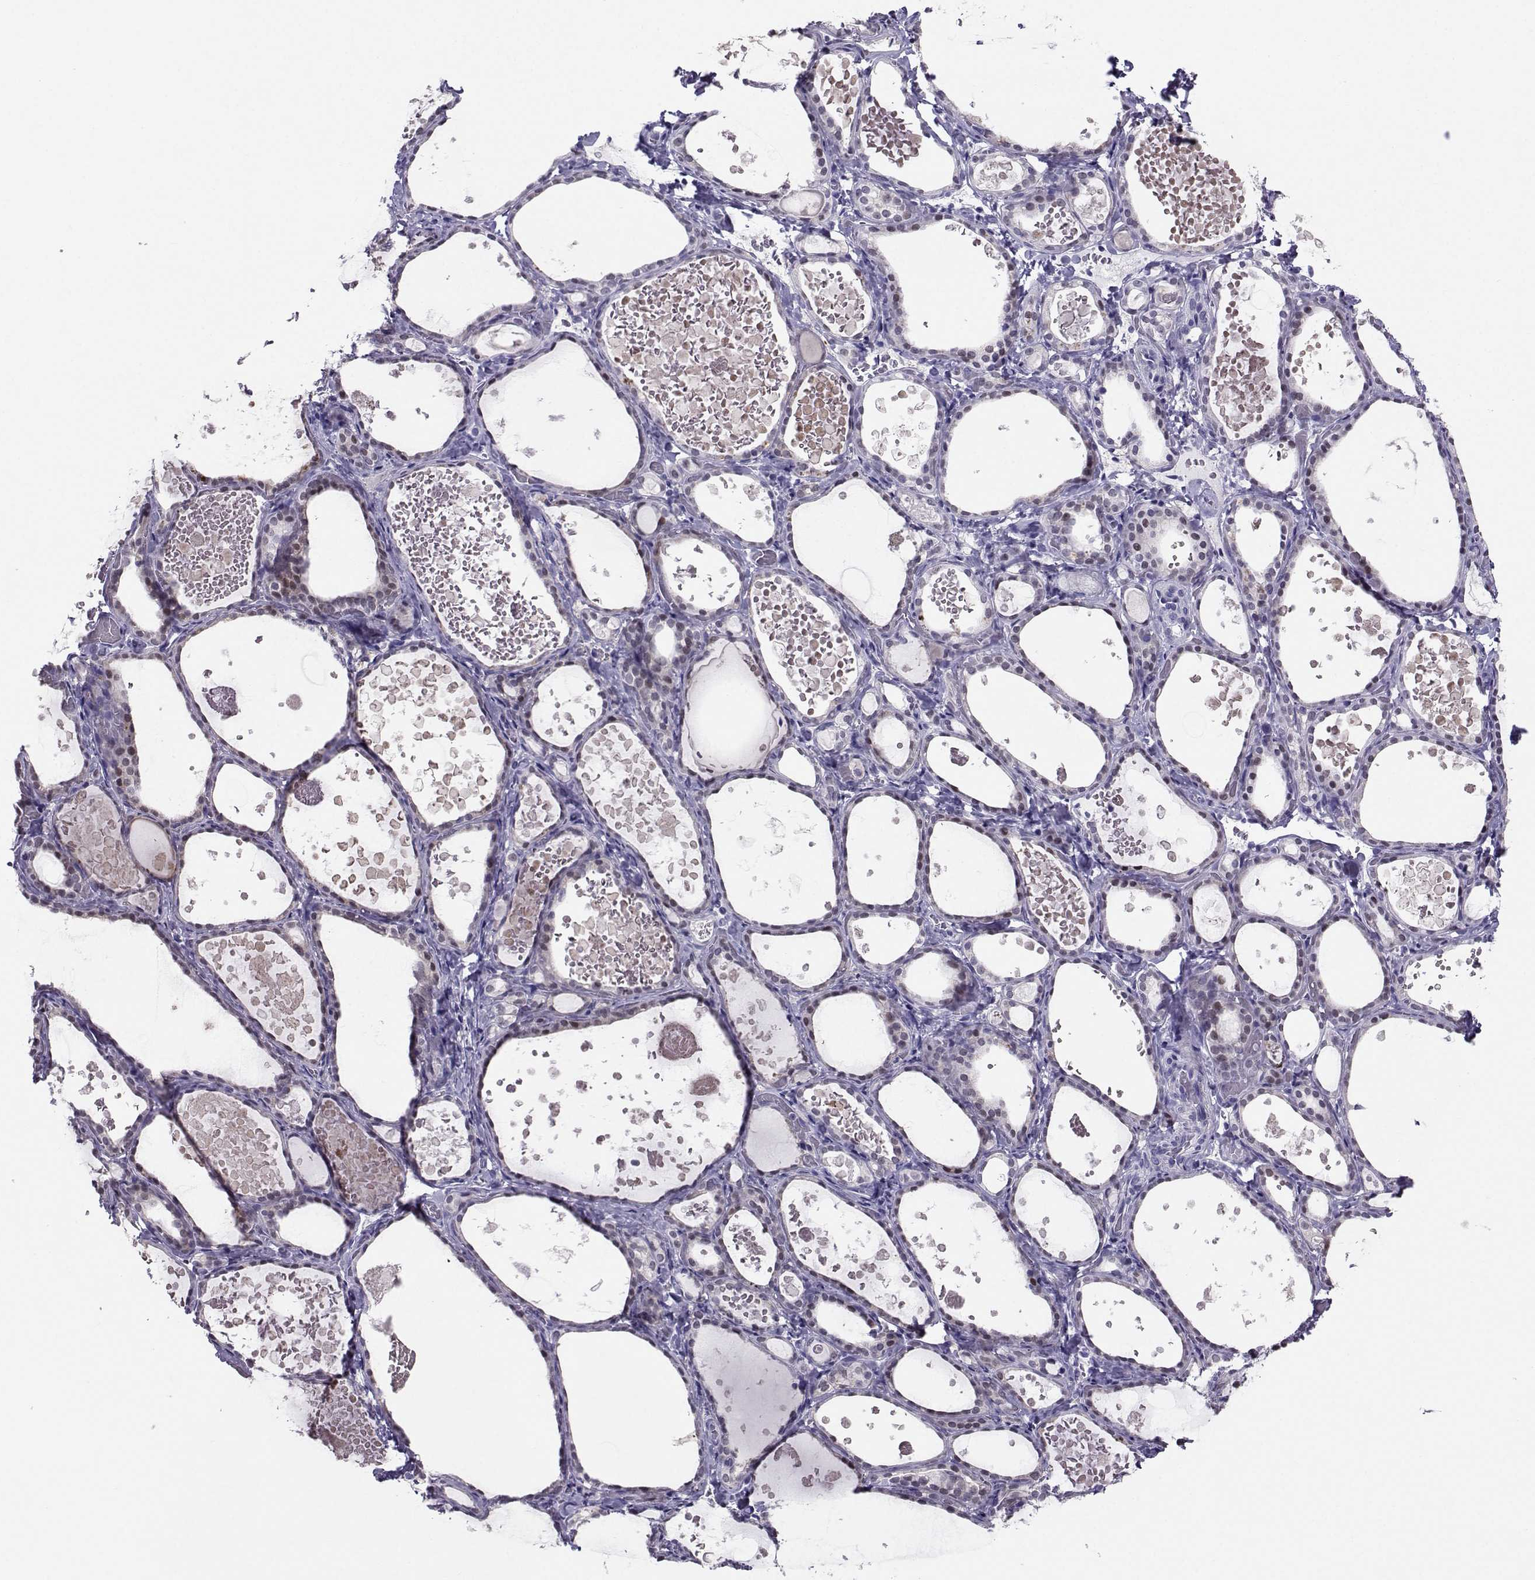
{"staining": {"intensity": "negative", "quantity": "none", "location": "none"}, "tissue": "thyroid gland", "cell_type": "Glandular cells", "image_type": "normal", "snomed": [{"axis": "morphology", "description": "Normal tissue, NOS"}, {"axis": "topography", "description": "Thyroid gland"}], "caption": "IHC histopathology image of normal human thyroid gland stained for a protein (brown), which displays no positivity in glandular cells. The staining was performed using DAB to visualize the protein expression in brown, while the nuclei were stained in blue with hematoxylin (Magnification: 20x).", "gene": "PGK1", "patient": {"sex": "female", "age": 56}}